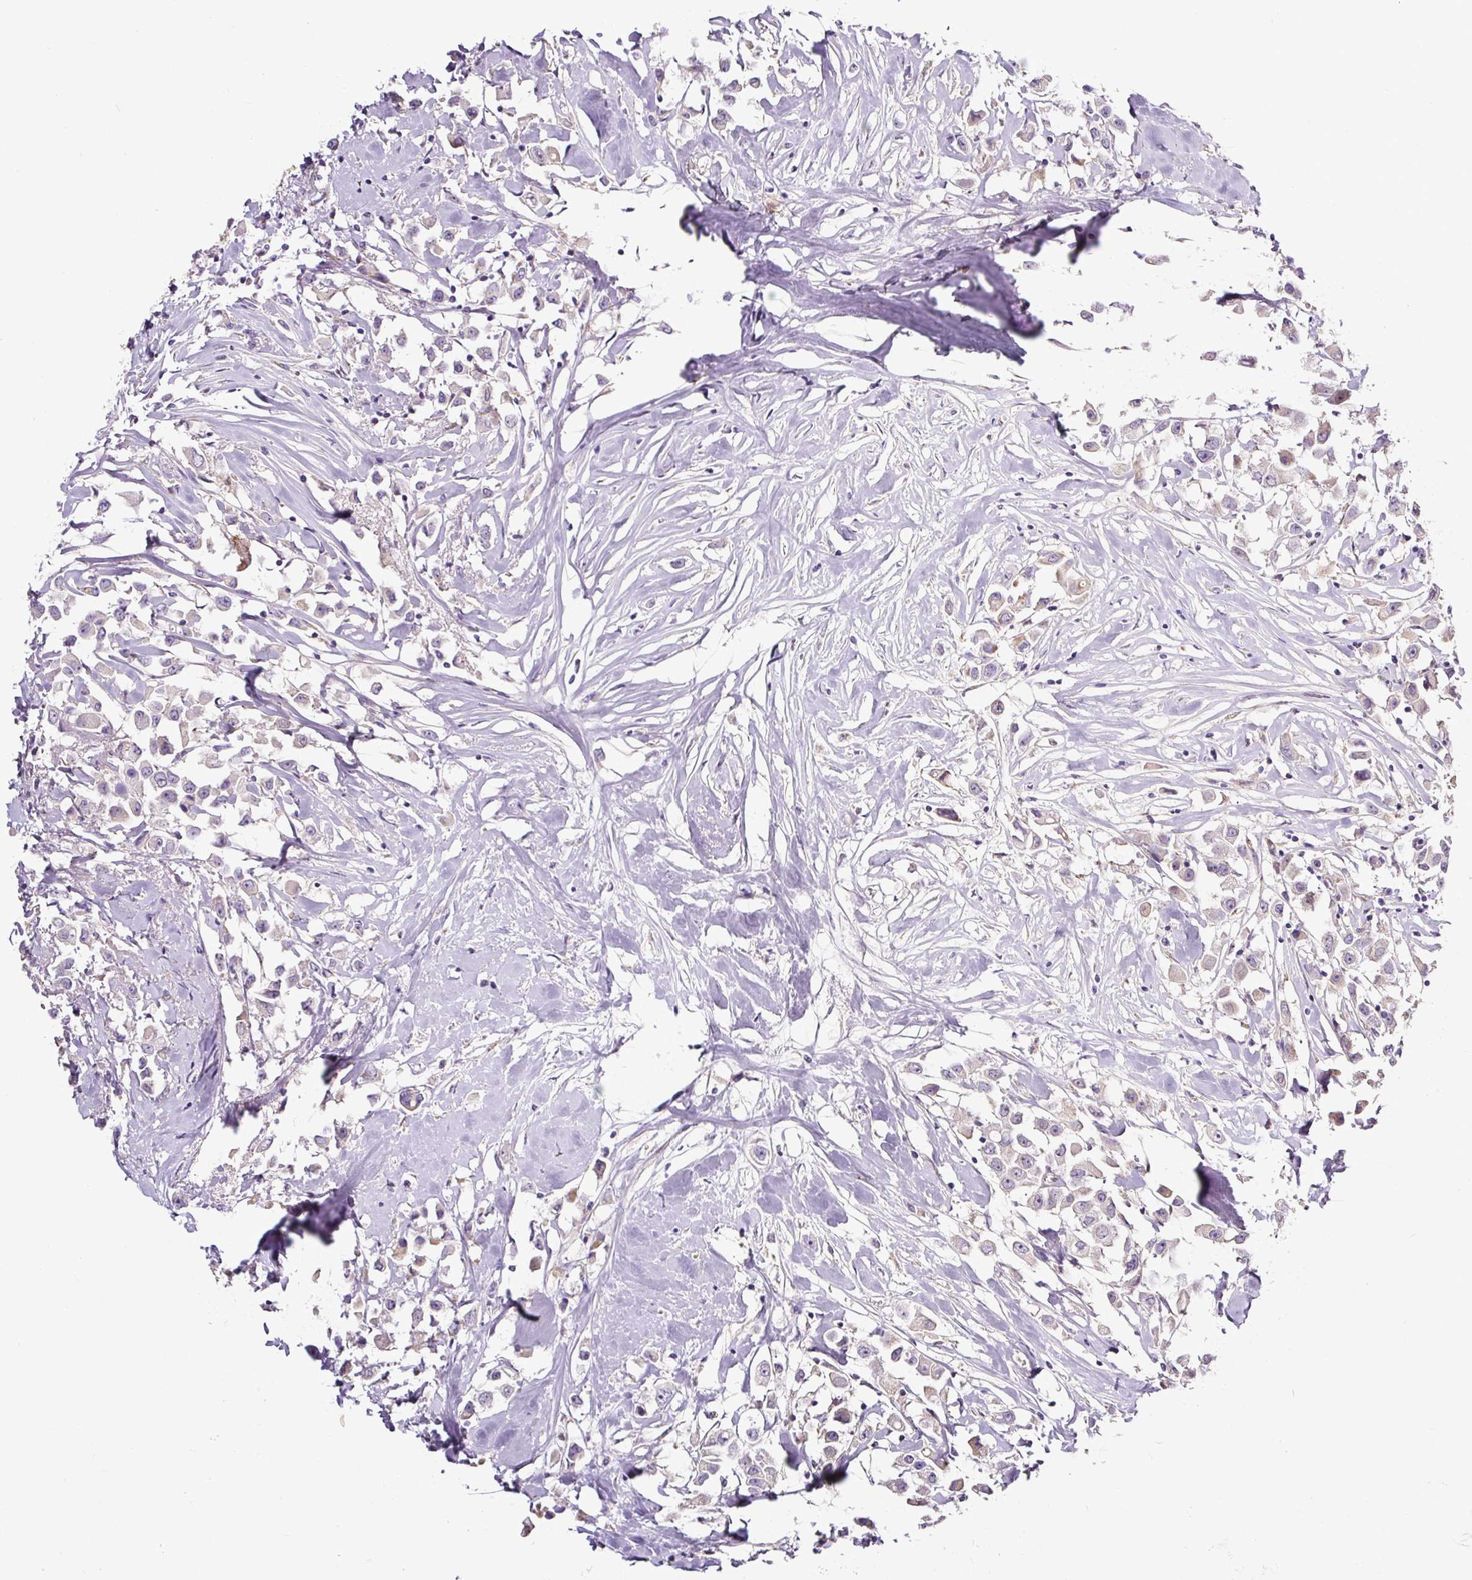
{"staining": {"intensity": "weak", "quantity": "<25%", "location": "cytoplasmic/membranous"}, "tissue": "breast cancer", "cell_type": "Tumor cells", "image_type": "cancer", "snomed": [{"axis": "morphology", "description": "Duct carcinoma"}, {"axis": "topography", "description": "Breast"}], "caption": "DAB immunohistochemical staining of infiltrating ductal carcinoma (breast) exhibits no significant positivity in tumor cells.", "gene": "HPS4", "patient": {"sex": "female", "age": 61}}